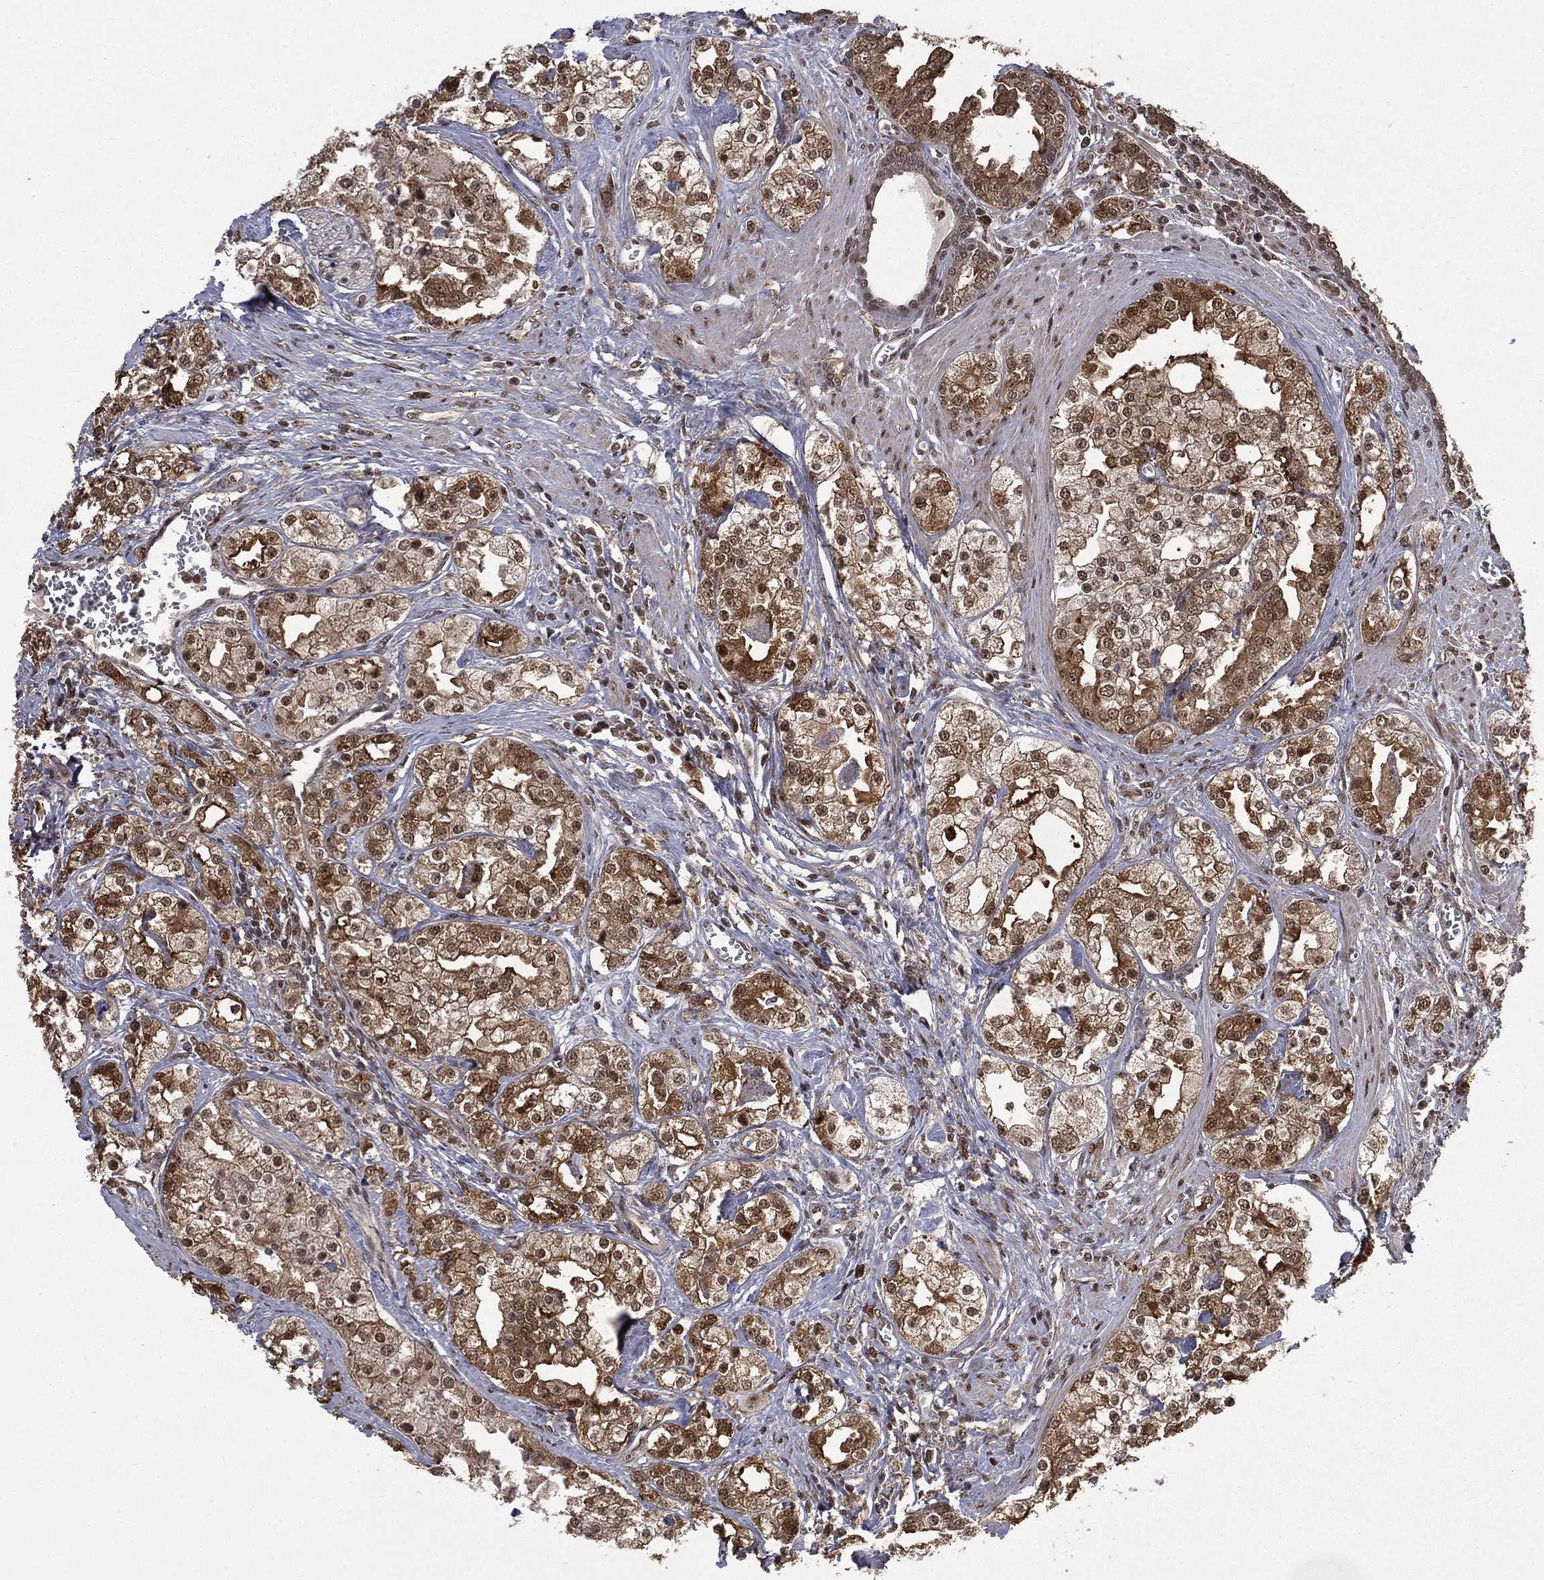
{"staining": {"intensity": "moderate", "quantity": ">75%", "location": "cytoplasmic/membranous"}, "tissue": "prostate cancer", "cell_type": "Tumor cells", "image_type": "cancer", "snomed": [{"axis": "morphology", "description": "Adenocarcinoma, NOS"}, {"axis": "topography", "description": "Prostate and seminal vesicle, NOS"}, {"axis": "topography", "description": "Prostate"}], "caption": "Prostate cancer stained with a protein marker exhibits moderate staining in tumor cells.", "gene": "JMJD6", "patient": {"sex": "male", "age": 62}}